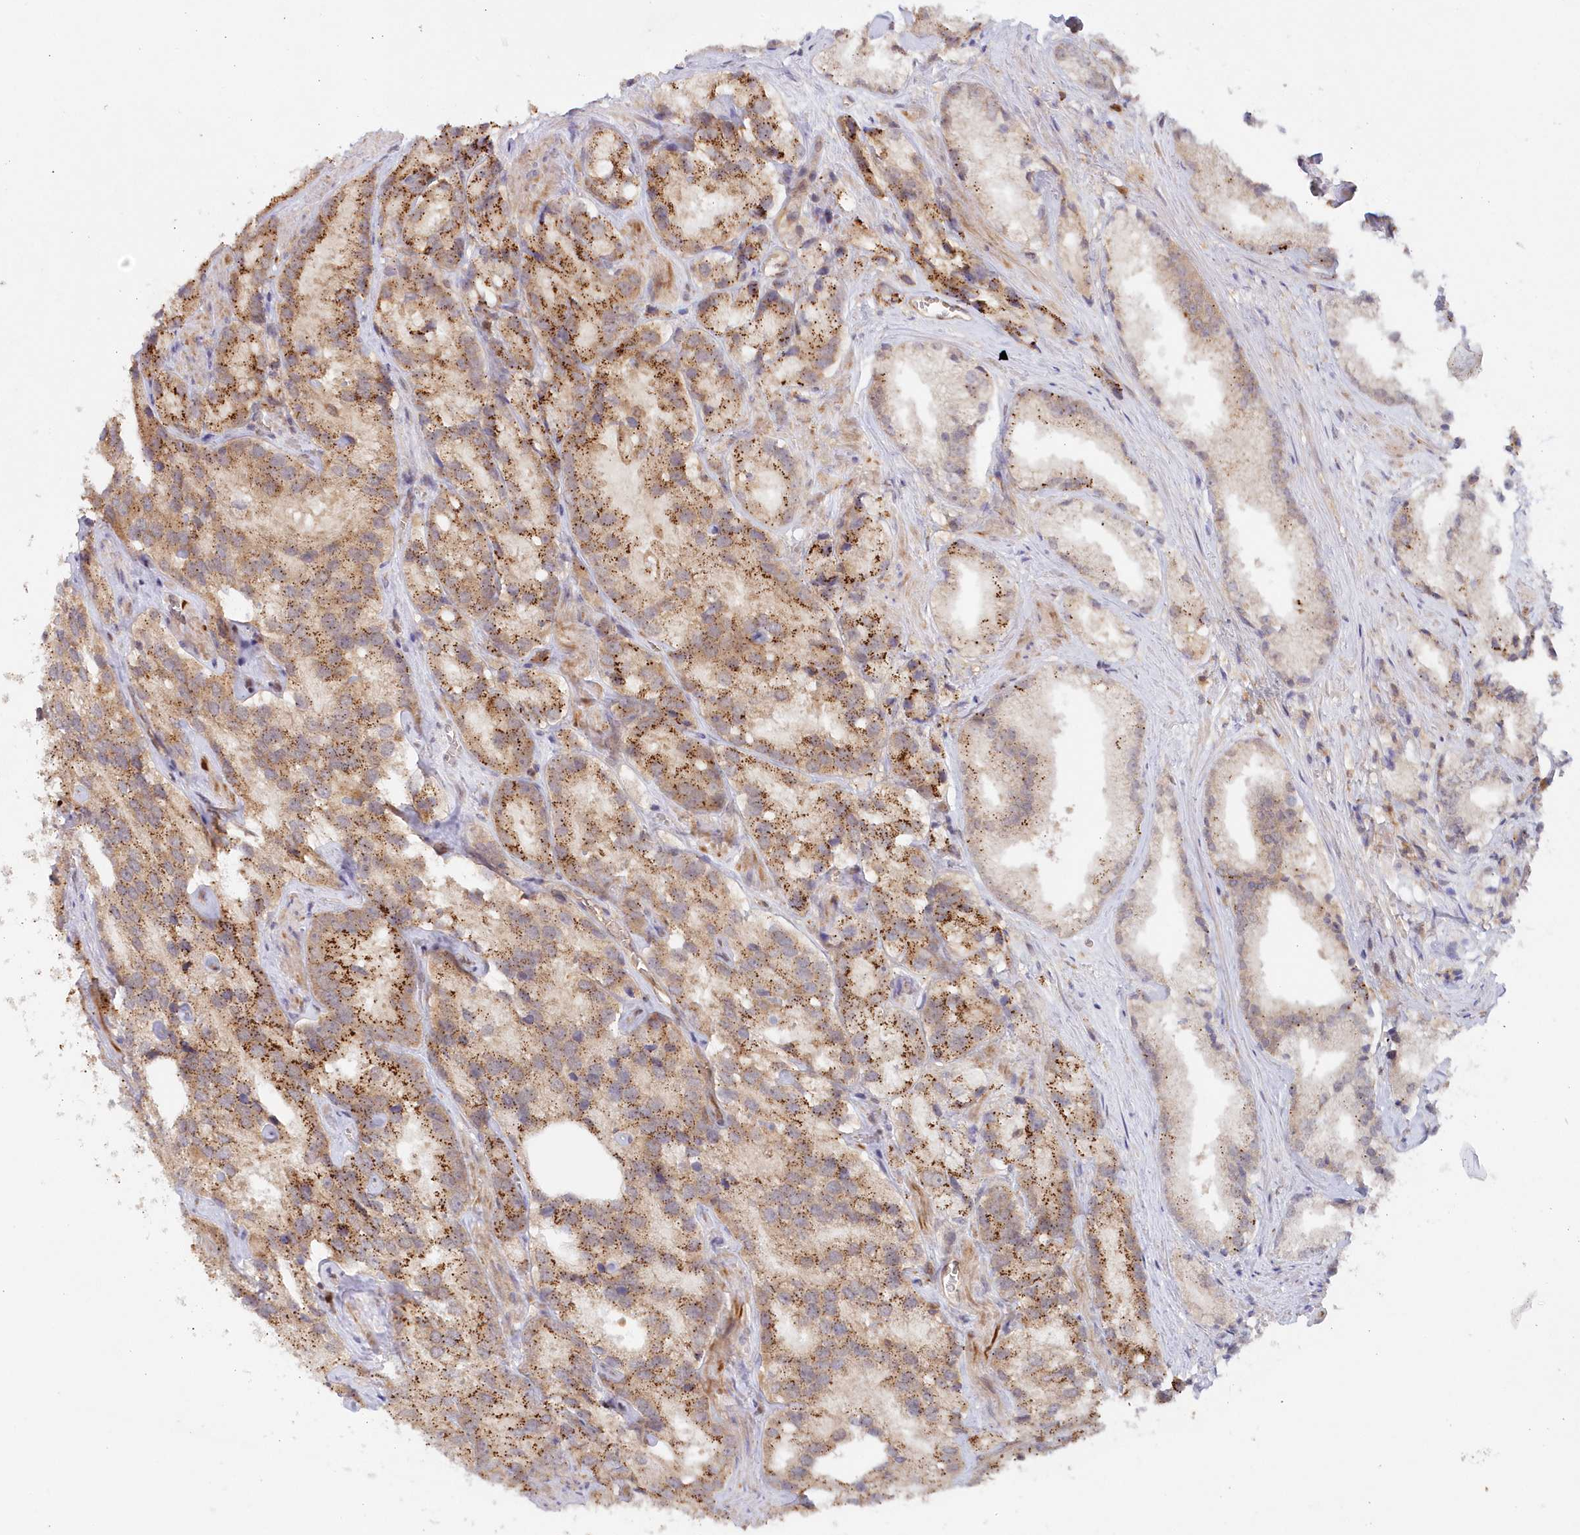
{"staining": {"intensity": "moderate", "quantity": ">75%", "location": "cytoplasmic/membranous"}, "tissue": "prostate cancer", "cell_type": "Tumor cells", "image_type": "cancer", "snomed": [{"axis": "morphology", "description": "Adenocarcinoma, High grade"}, {"axis": "topography", "description": "Prostate"}], "caption": "Prostate adenocarcinoma (high-grade) stained with DAB (3,3'-diaminobenzidine) immunohistochemistry (IHC) demonstrates medium levels of moderate cytoplasmic/membranous staining in about >75% of tumor cells. Ihc stains the protein in brown and the nuclei are stained blue.", "gene": "GBE1", "patient": {"sex": "male", "age": 66}}